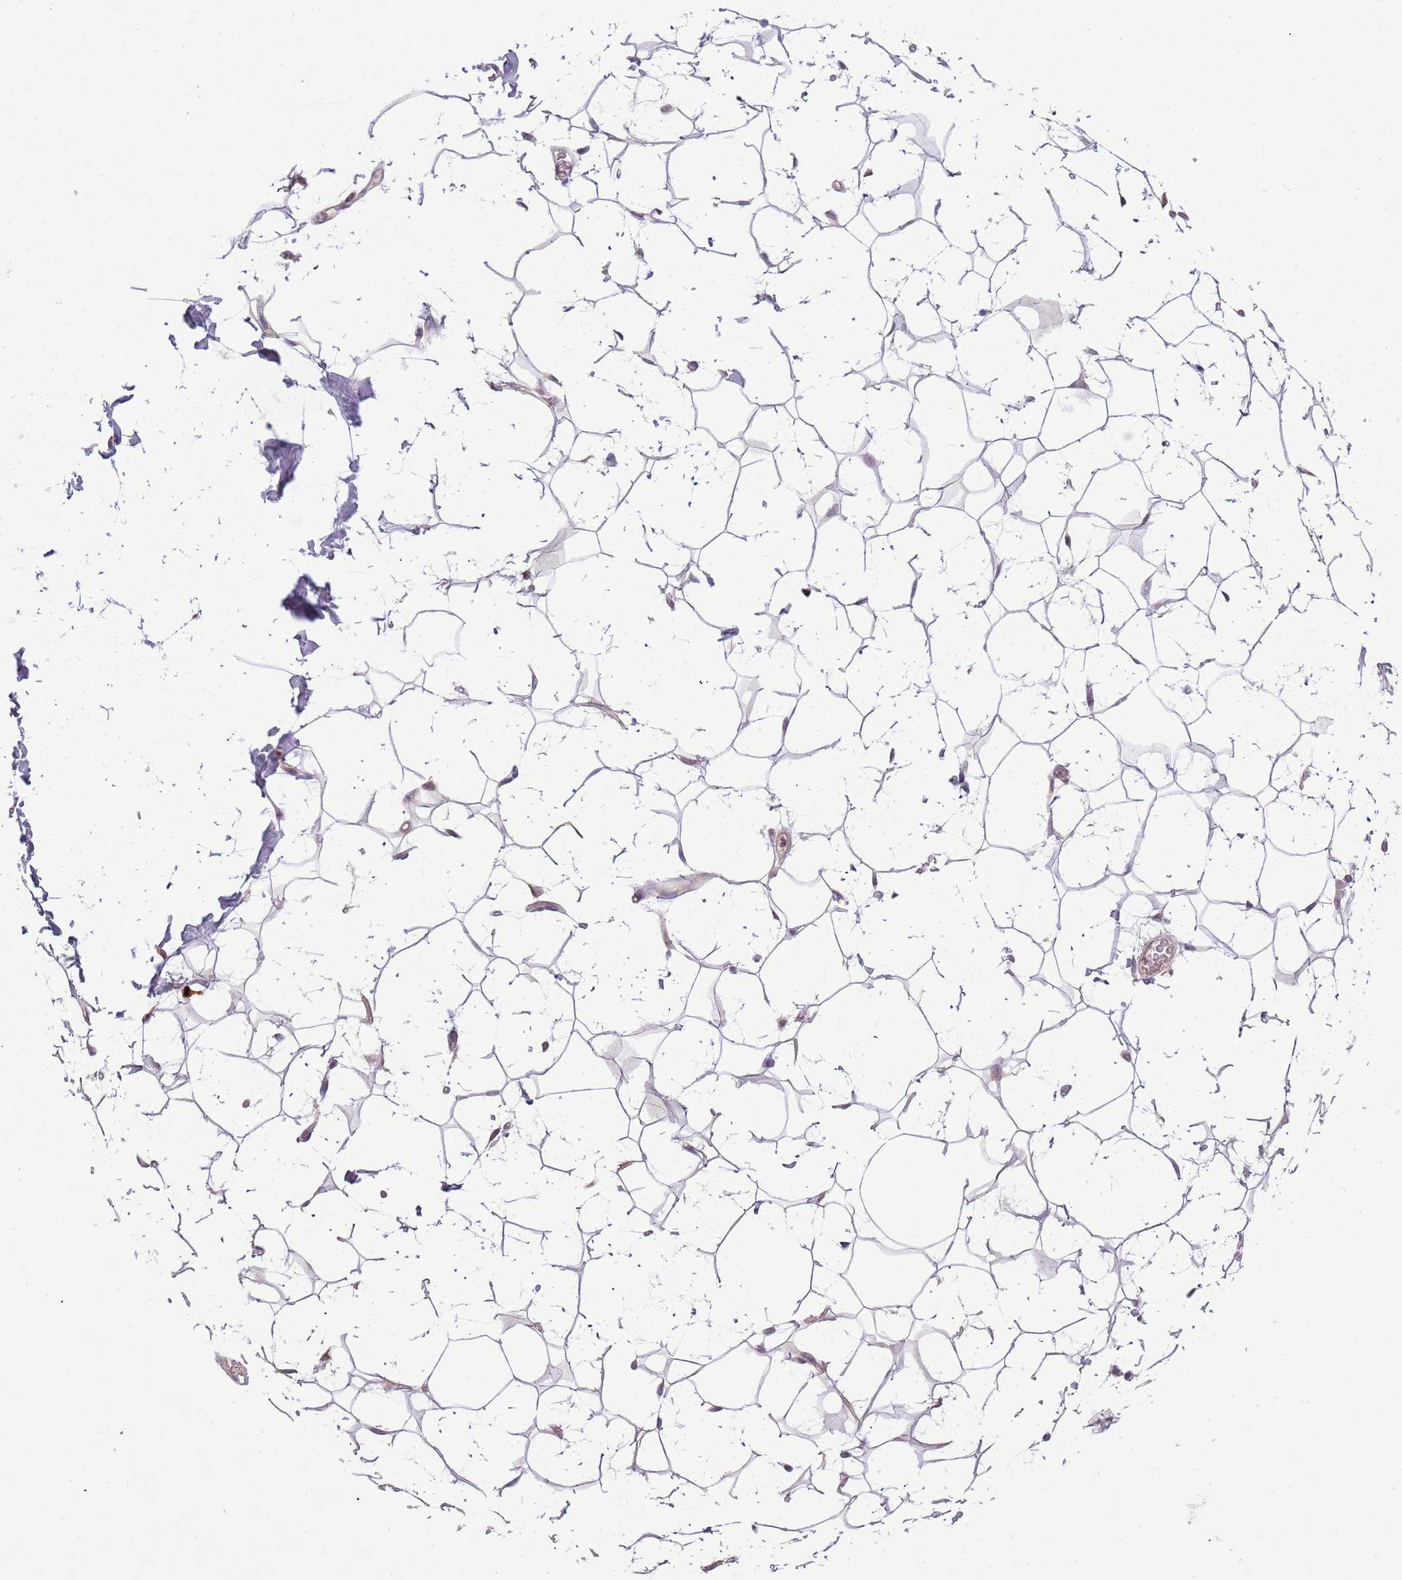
{"staining": {"intensity": "weak", "quantity": ">75%", "location": "cytoplasmic/membranous"}, "tissue": "adipose tissue", "cell_type": "Adipocytes", "image_type": "normal", "snomed": [{"axis": "morphology", "description": "Normal tissue, NOS"}, {"axis": "topography", "description": "Breast"}], "caption": "Adipose tissue stained with a brown dye displays weak cytoplasmic/membranous positive positivity in about >75% of adipocytes.", "gene": "FAM120AOS", "patient": {"sex": "female", "age": 26}}